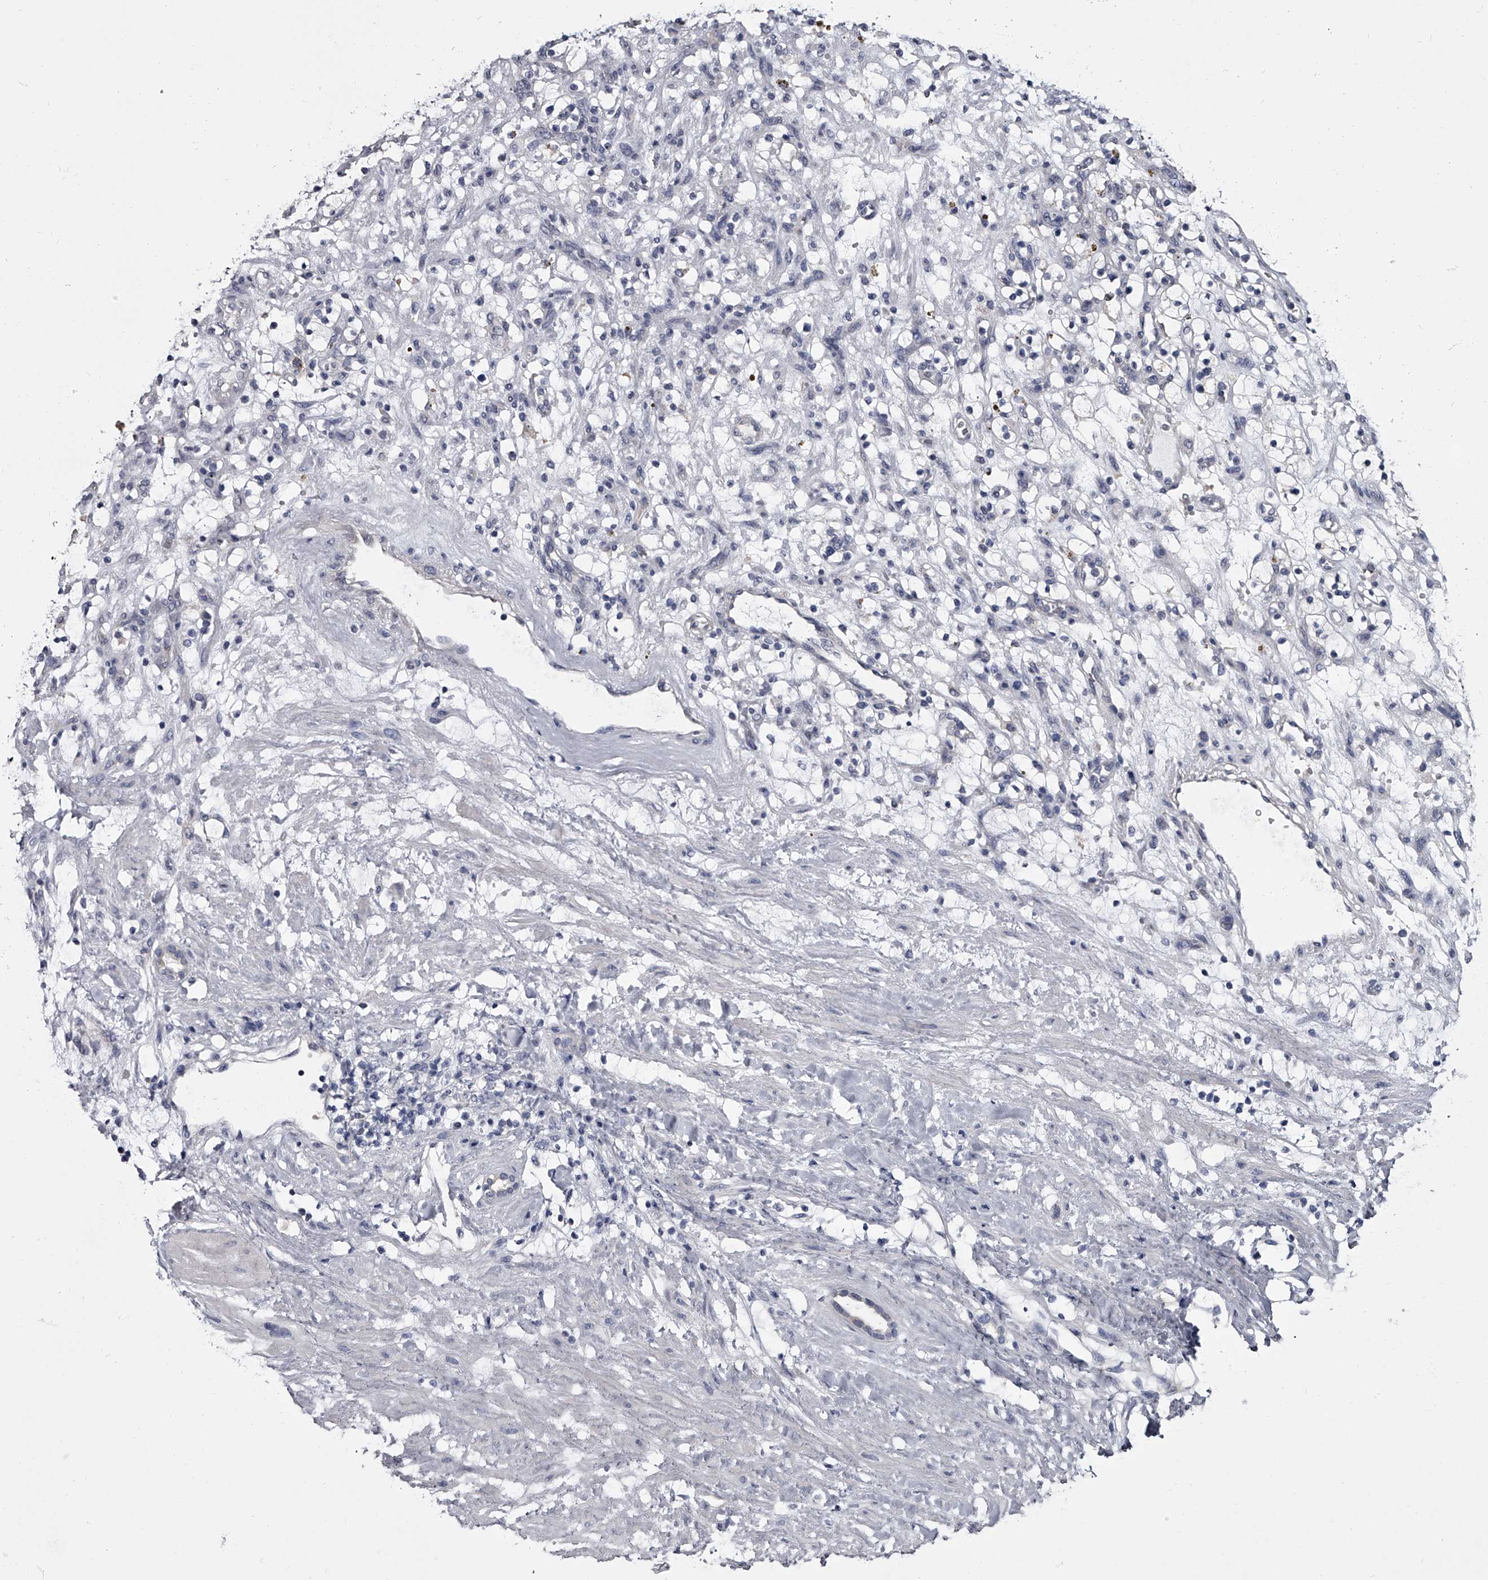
{"staining": {"intensity": "negative", "quantity": "none", "location": "none"}, "tissue": "renal cancer", "cell_type": "Tumor cells", "image_type": "cancer", "snomed": [{"axis": "morphology", "description": "Adenocarcinoma, NOS"}, {"axis": "topography", "description": "Kidney"}], "caption": "The photomicrograph exhibits no significant staining in tumor cells of renal cancer.", "gene": "GAPVD1", "patient": {"sex": "female", "age": 57}}